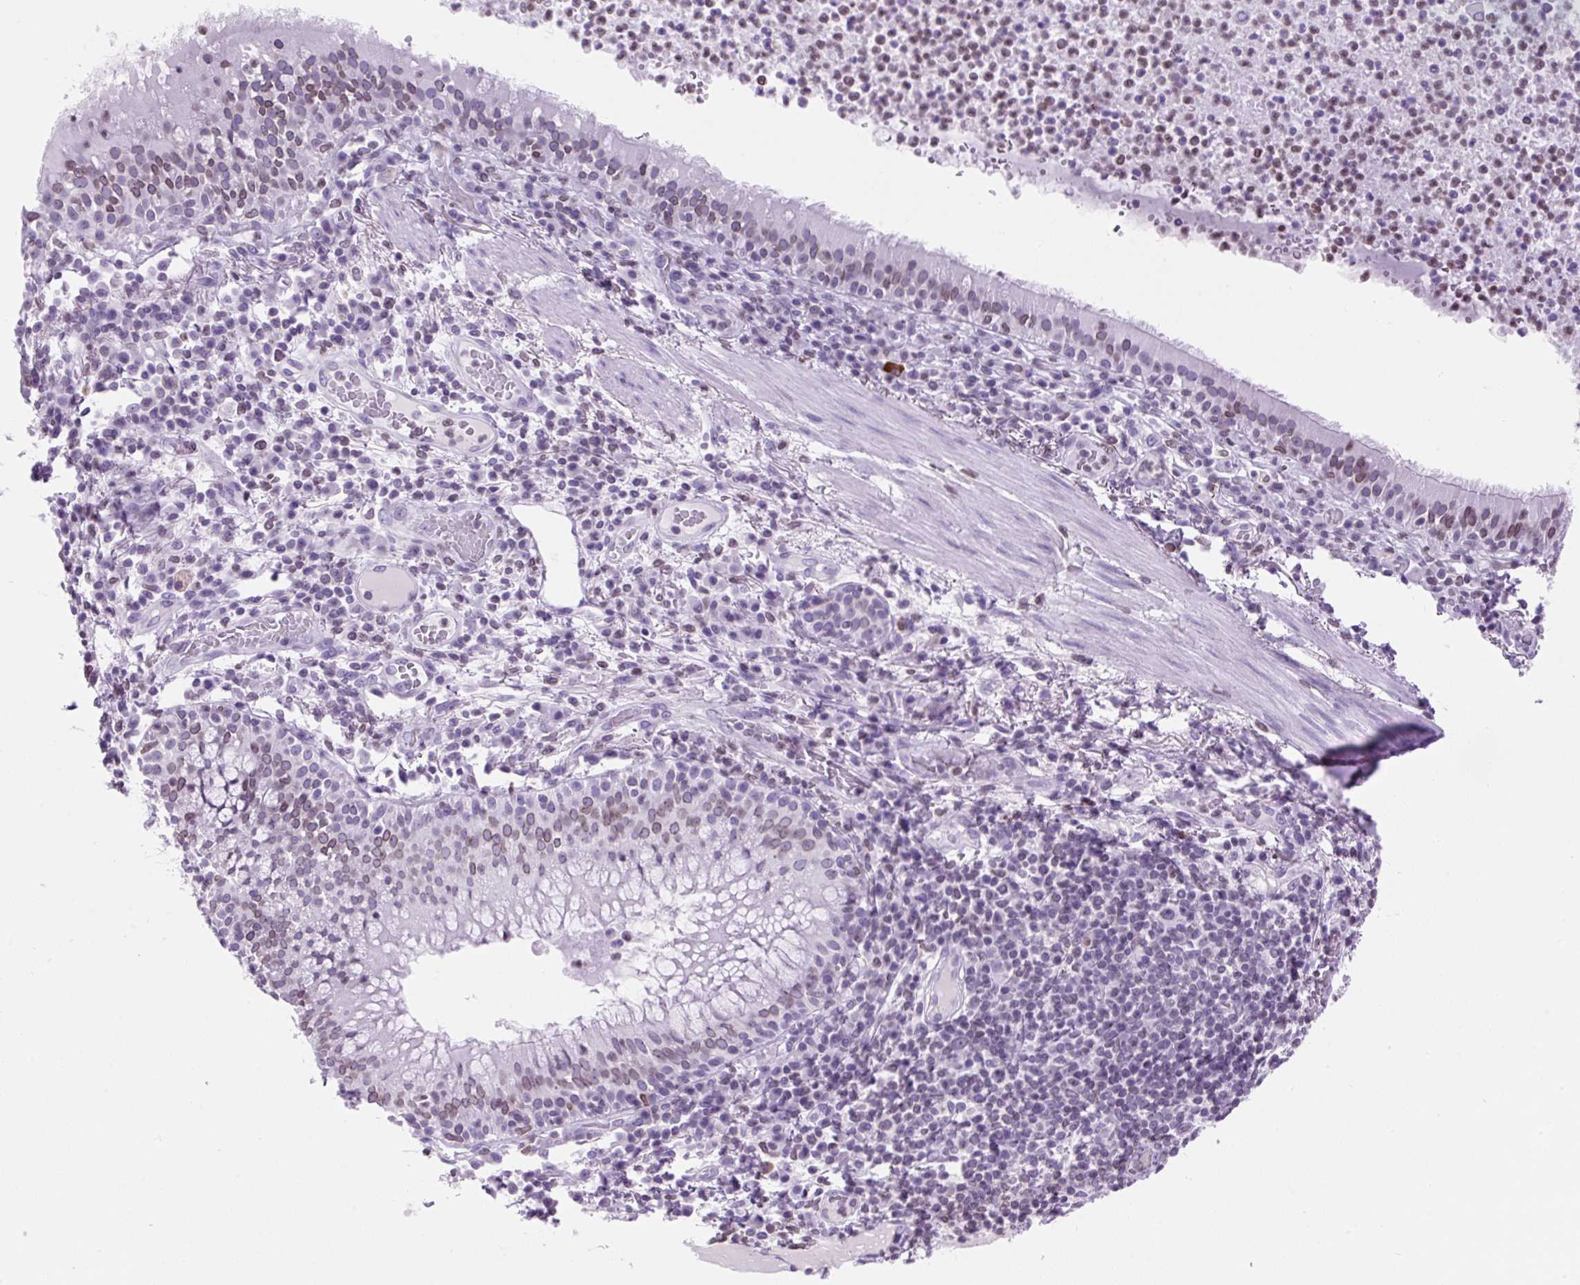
{"staining": {"intensity": "moderate", "quantity": "<25%", "location": "cytoplasmic/membranous,nuclear"}, "tissue": "bronchus", "cell_type": "Respiratory epithelial cells", "image_type": "normal", "snomed": [{"axis": "morphology", "description": "Normal tissue, NOS"}, {"axis": "topography", "description": "Cartilage tissue"}, {"axis": "topography", "description": "Bronchus"}], "caption": "A brown stain highlights moderate cytoplasmic/membranous,nuclear positivity of a protein in respiratory epithelial cells of unremarkable human bronchus.", "gene": "VPREB1", "patient": {"sex": "male", "age": 56}}